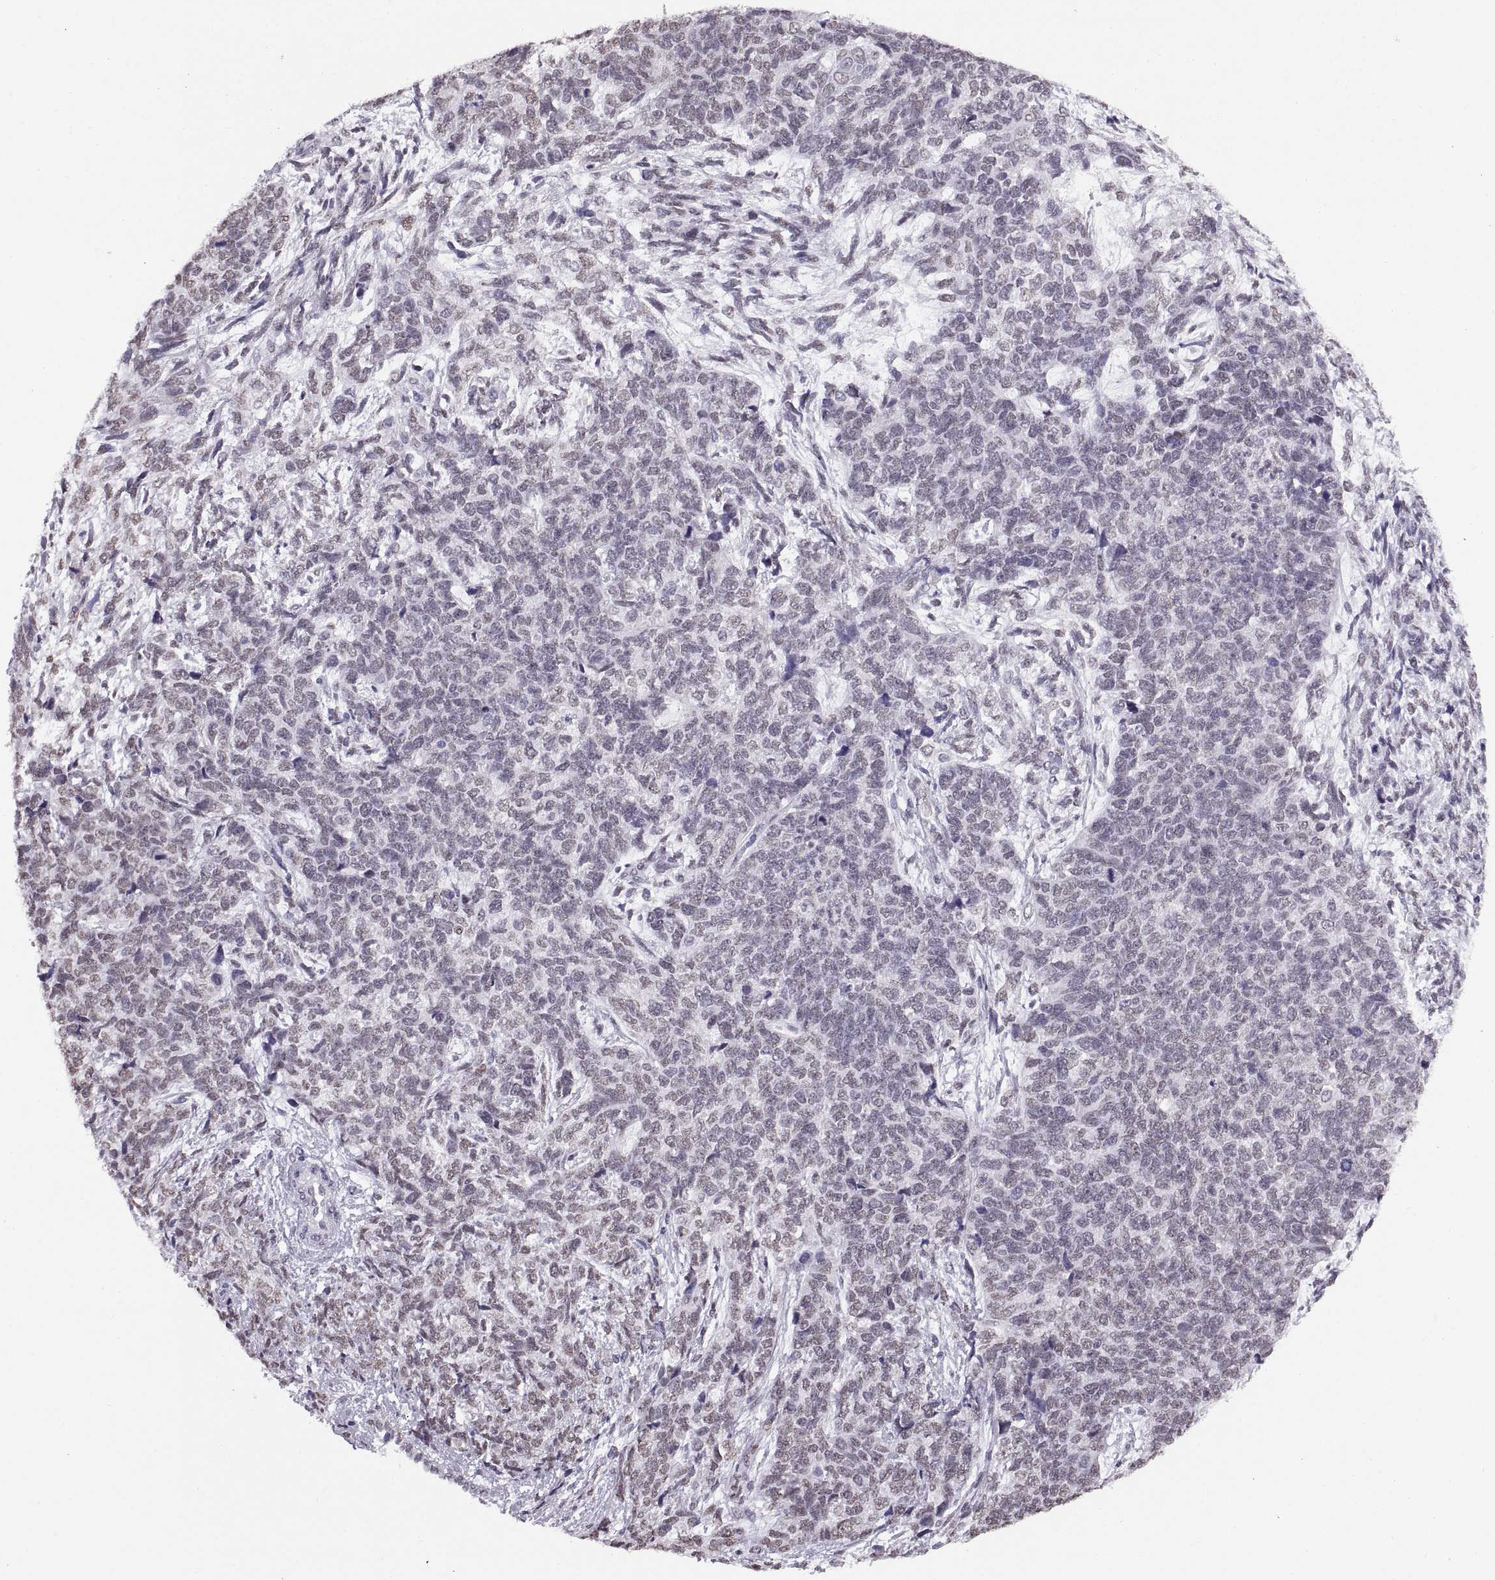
{"staining": {"intensity": "negative", "quantity": "none", "location": "none"}, "tissue": "cervical cancer", "cell_type": "Tumor cells", "image_type": "cancer", "snomed": [{"axis": "morphology", "description": "Squamous cell carcinoma, NOS"}, {"axis": "topography", "description": "Cervix"}], "caption": "This photomicrograph is of squamous cell carcinoma (cervical) stained with immunohistochemistry (IHC) to label a protein in brown with the nuclei are counter-stained blue. There is no expression in tumor cells.", "gene": "CARTPT", "patient": {"sex": "female", "age": 63}}